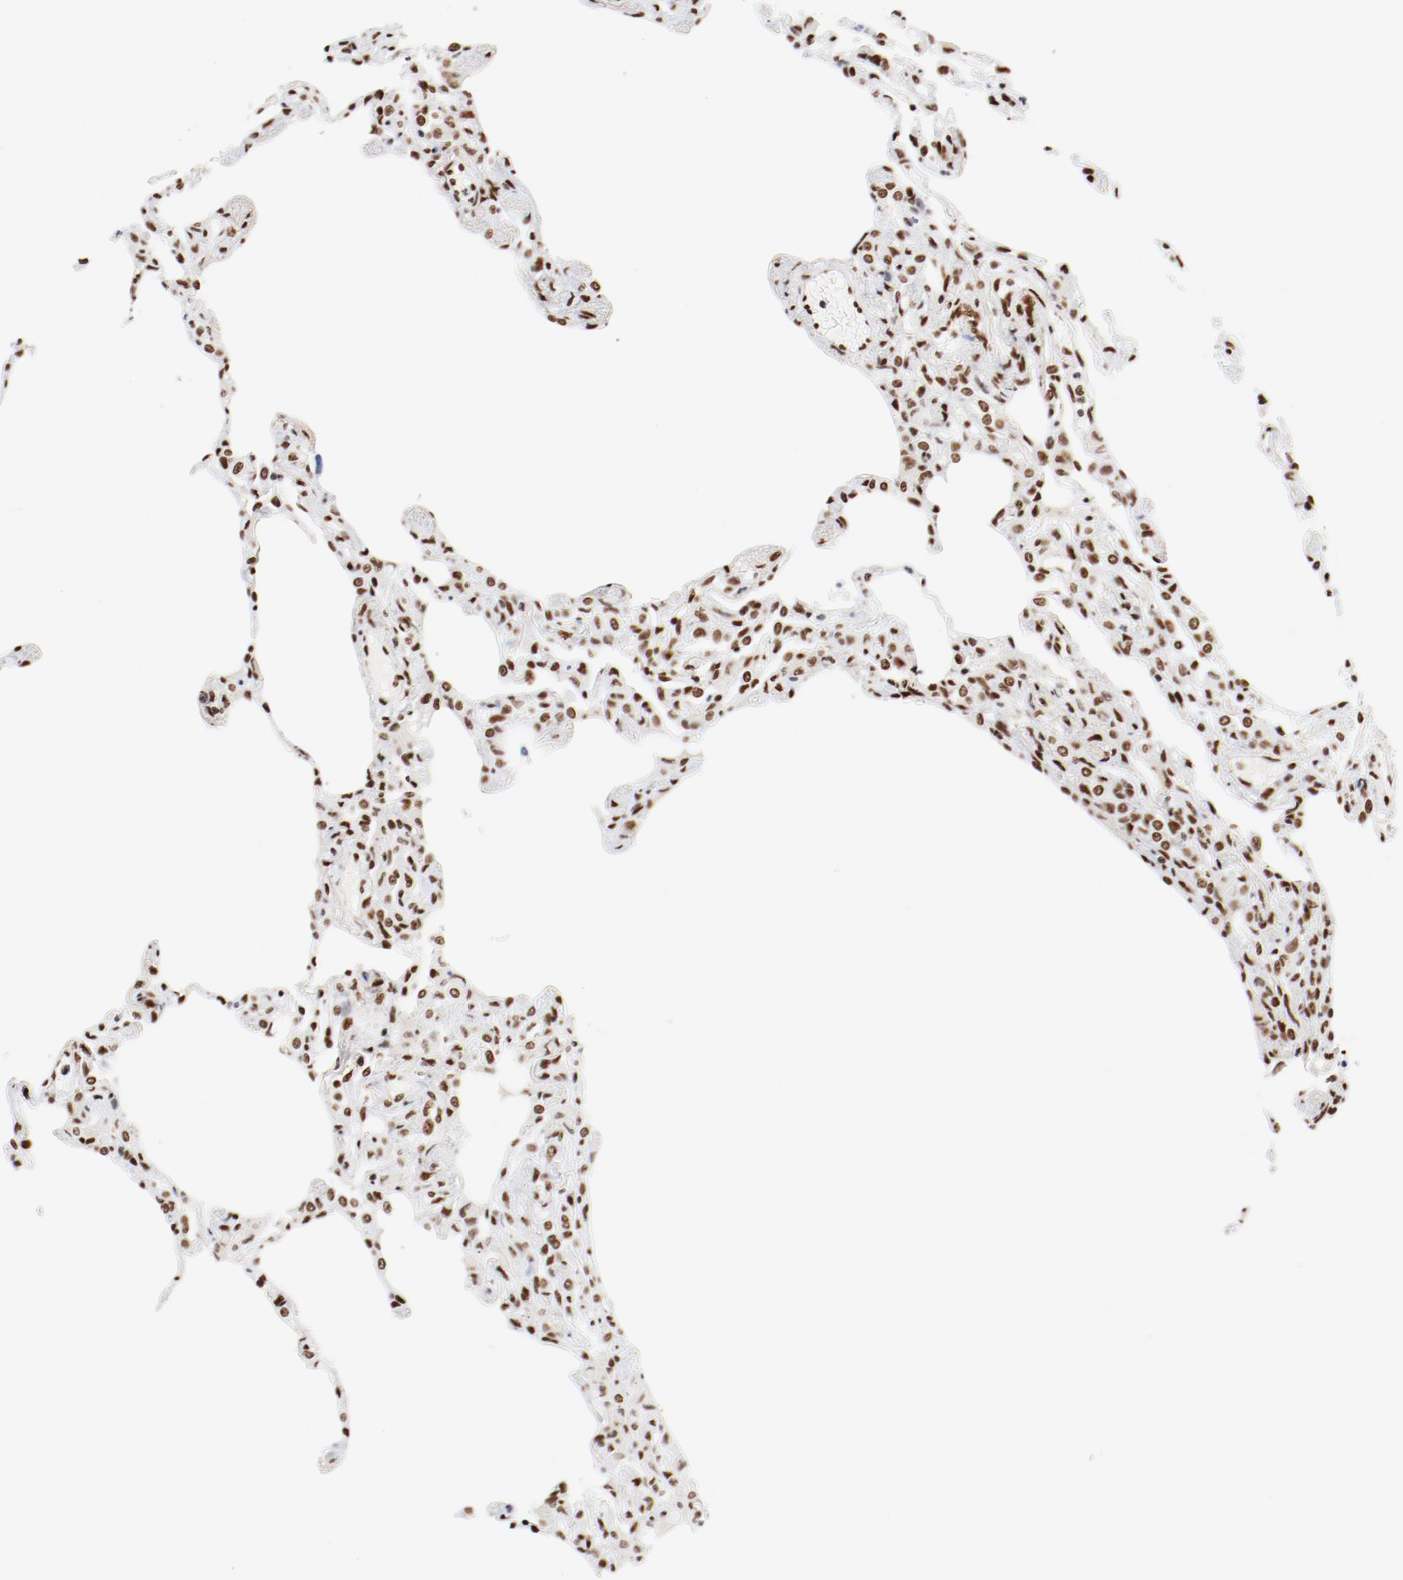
{"staining": {"intensity": "strong", "quantity": ">75%", "location": "nuclear"}, "tissue": "lung", "cell_type": "Alveolar cells", "image_type": "normal", "snomed": [{"axis": "morphology", "description": "Normal tissue, NOS"}, {"axis": "topography", "description": "Lung"}], "caption": "A brown stain shows strong nuclear expression of a protein in alveolar cells of benign lung.", "gene": "CTBP1", "patient": {"sex": "female", "age": 49}}